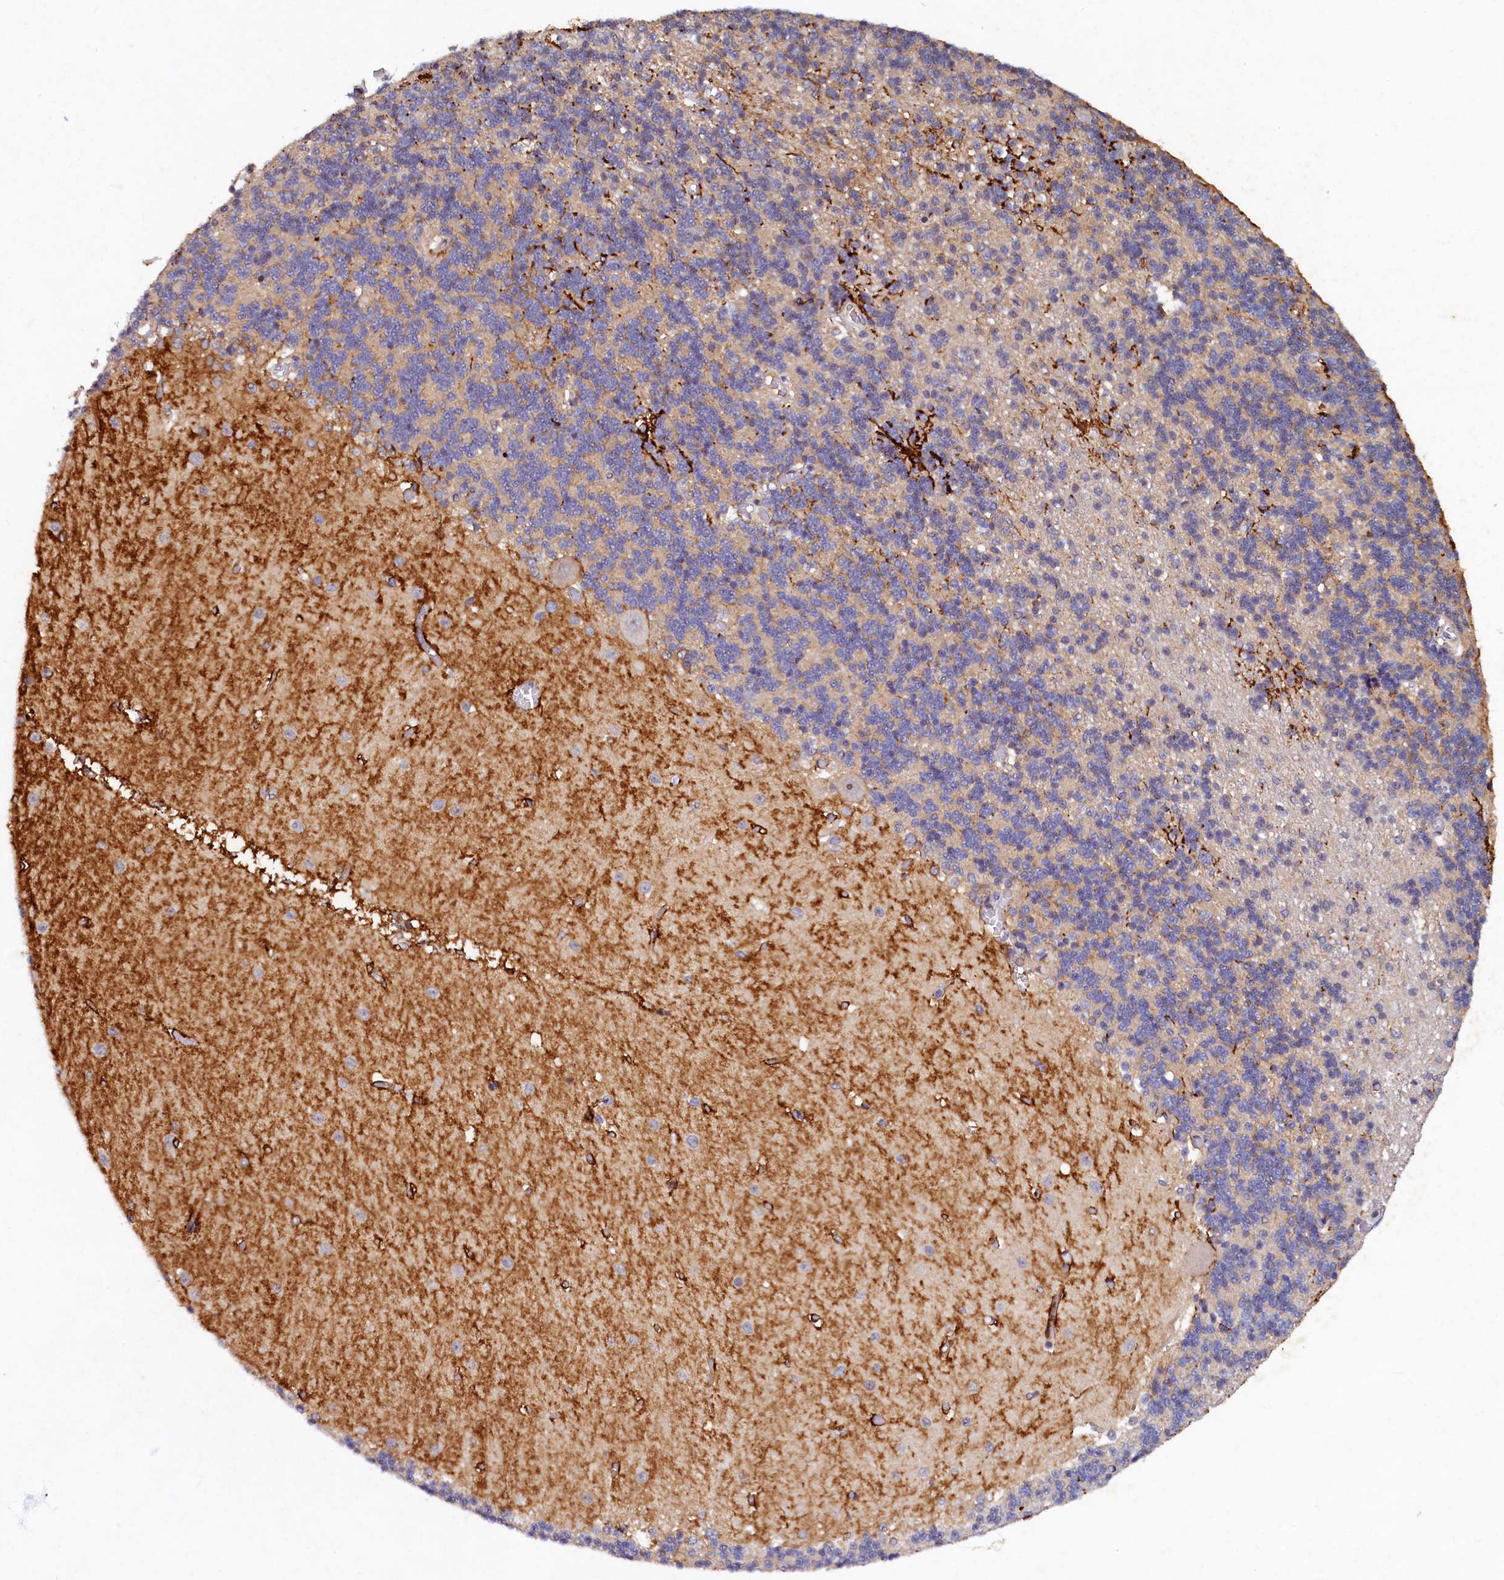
{"staining": {"intensity": "strong", "quantity": "<25%", "location": "cytoplasmic/membranous"}, "tissue": "cerebellum", "cell_type": "Cells in granular layer", "image_type": "normal", "snomed": [{"axis": "morphology", "description": "Normal tissue, NOS"}, {"axis": "topography", "description": "Cerebellum"}], "caption": "This is an image of immunohistochemistry staining of normal cerebellum, which shows strong positivity in the cytoplasmic/membranous of cells in granular layer.", "gene": "LATS2", "patient": {"sex": "male", "age": 37}}